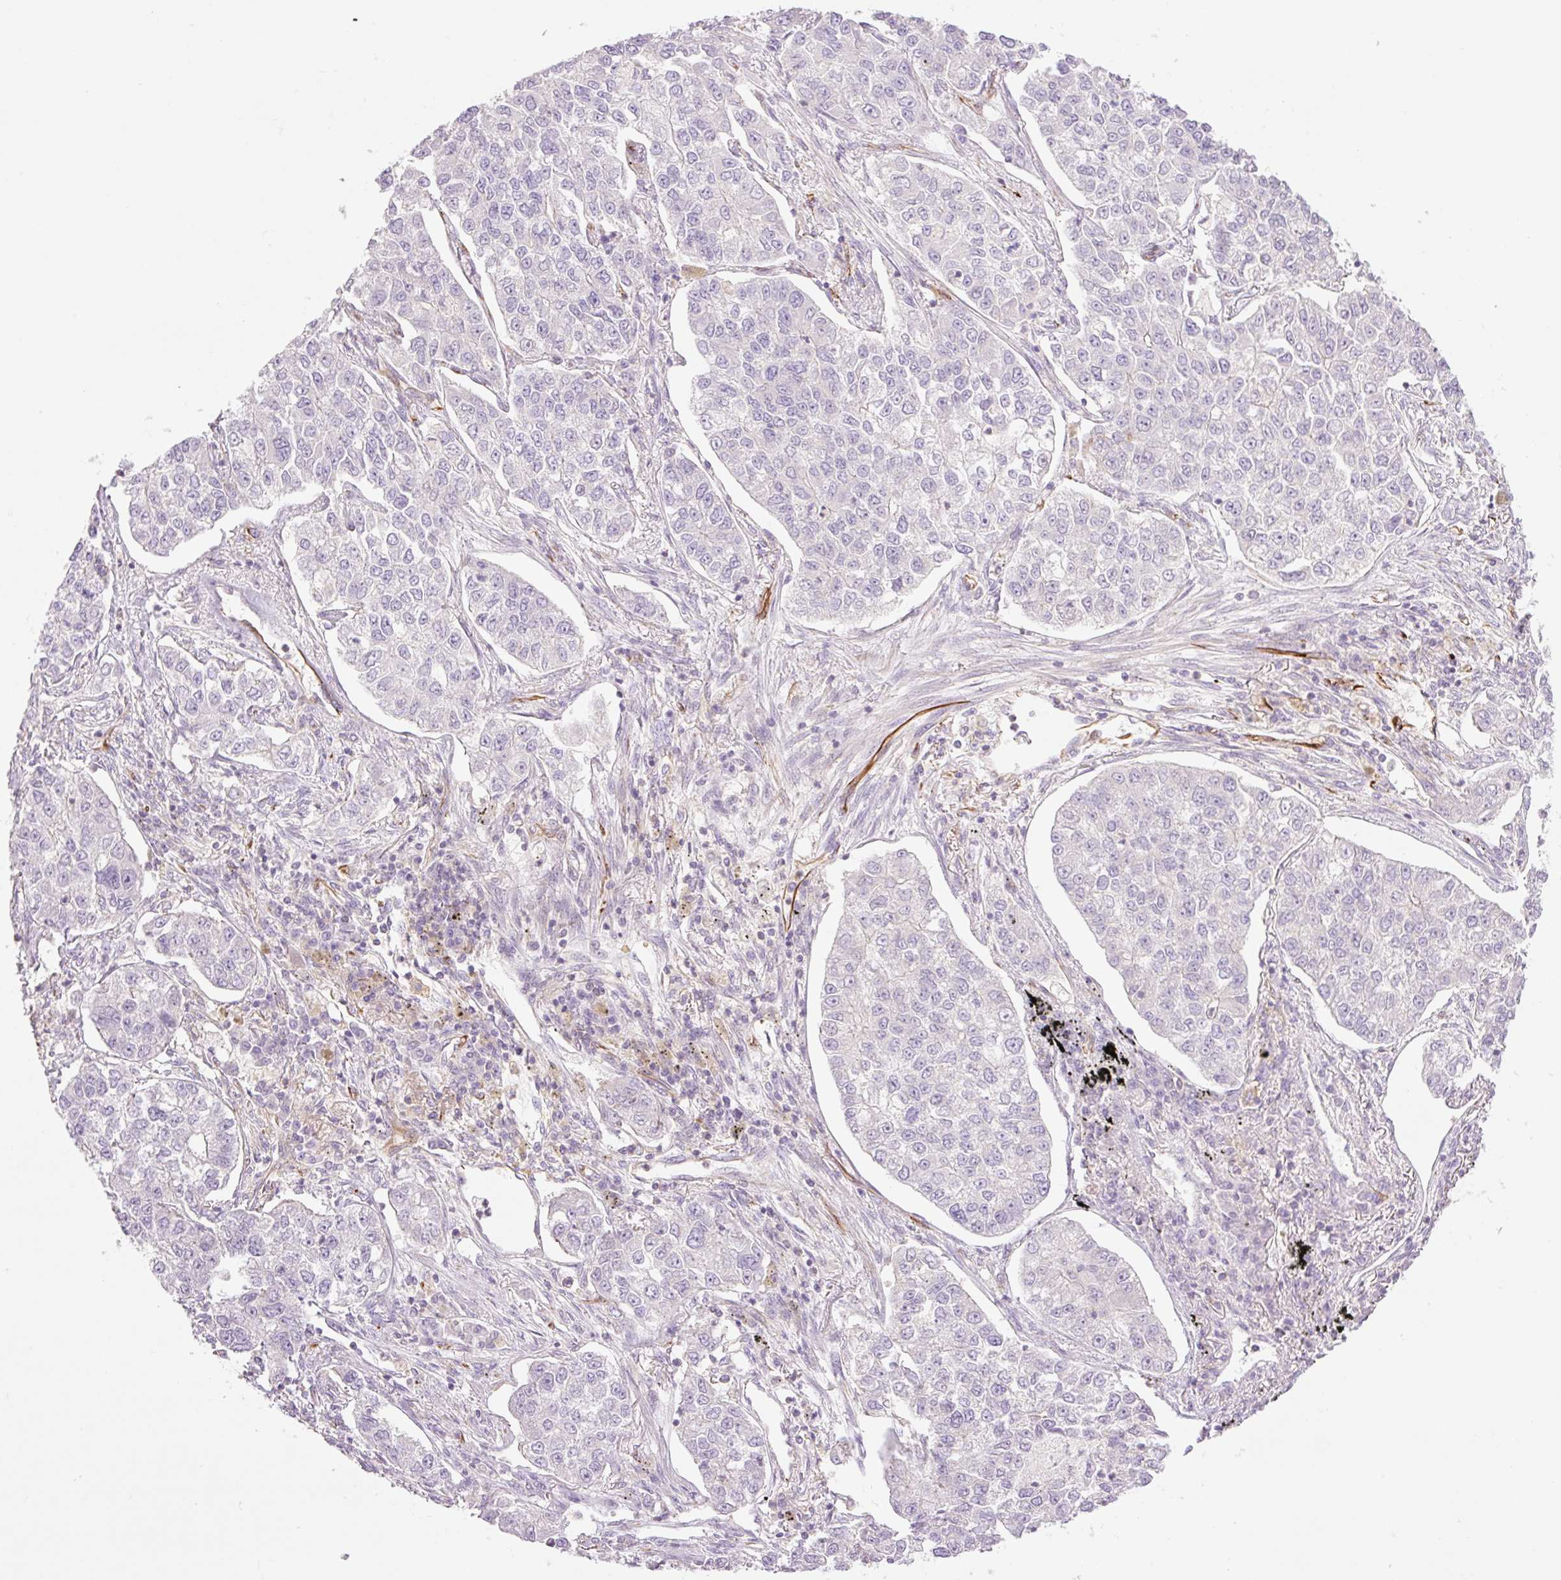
{"staining": {"intensity": "negative", "quantity": "none", "location": "none"}, "tissue": "lung cancer", "cell_type": "Tumor cells", "image_type": "cancer", "snomed": [{"axis": "morphology", "description": "Adenocarcinoma, NOS"}, {"axis": "topography", "description": "Lung"}], "caption": "Tumor cells are negative for protein expression in human lung adenocarcinoma.", "gene": "ZFYVE21", "patient": {"sex": "male", "age": 49}}